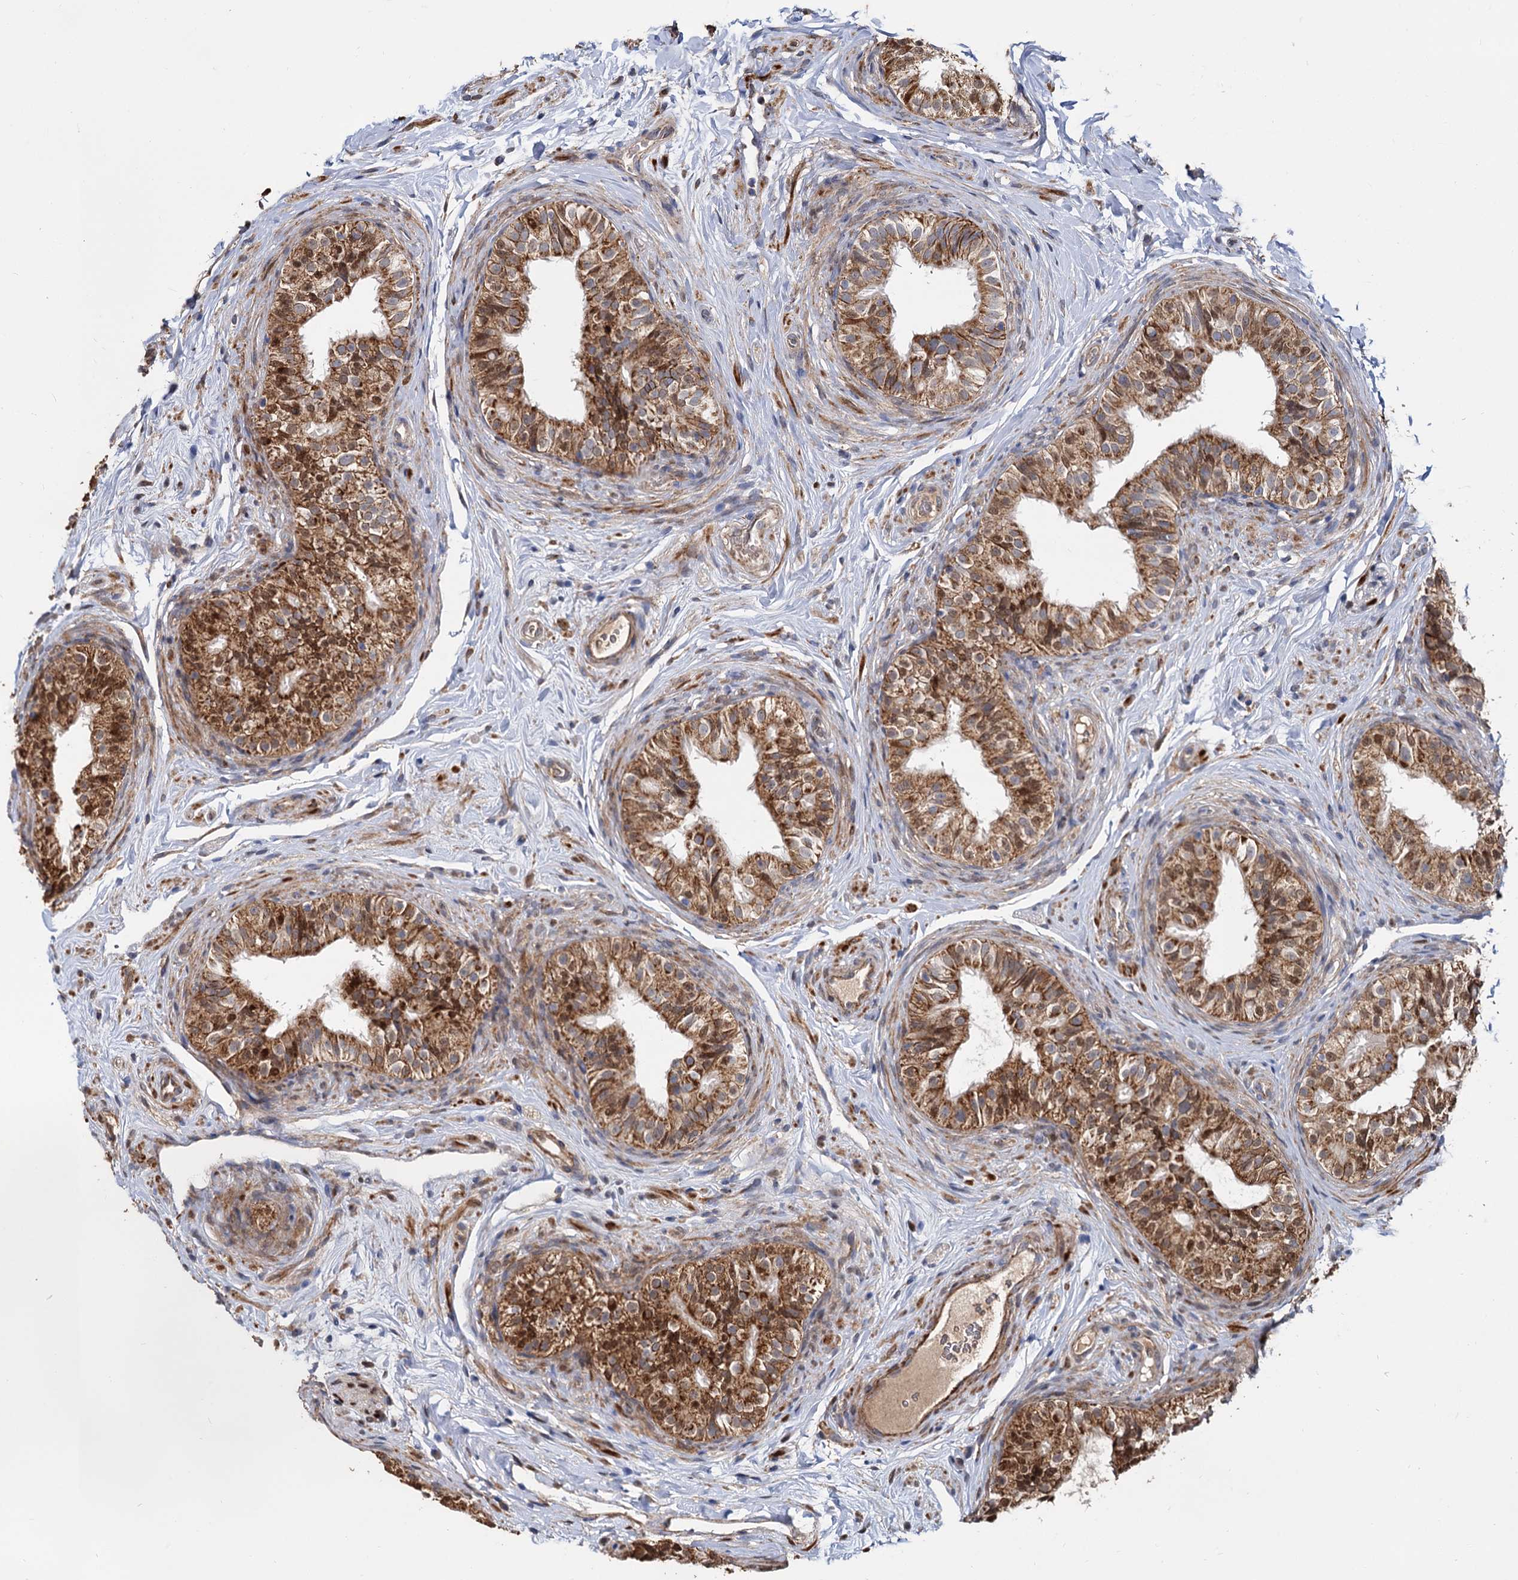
{"staining": {"intensity": "moderate", "quantity": "25%-75%", "location": "cytoplasmic/membranous"}, "tissue": "epididymis", "cell_type": "Glandular cells", "image_type": "normal", "snomed": [{"axis": "morphology", "description": "Normal tissue, NOS"}, {"axis": "topography", "description": "Epididymis"}], "caption": "A brown stain labels moderate cytoplasmic/membranous staining of a protein in glandular cells of unremarkable human epididymis.", "gene": "ALKBH7", "patient": {"sex": "male", "age": 49}}